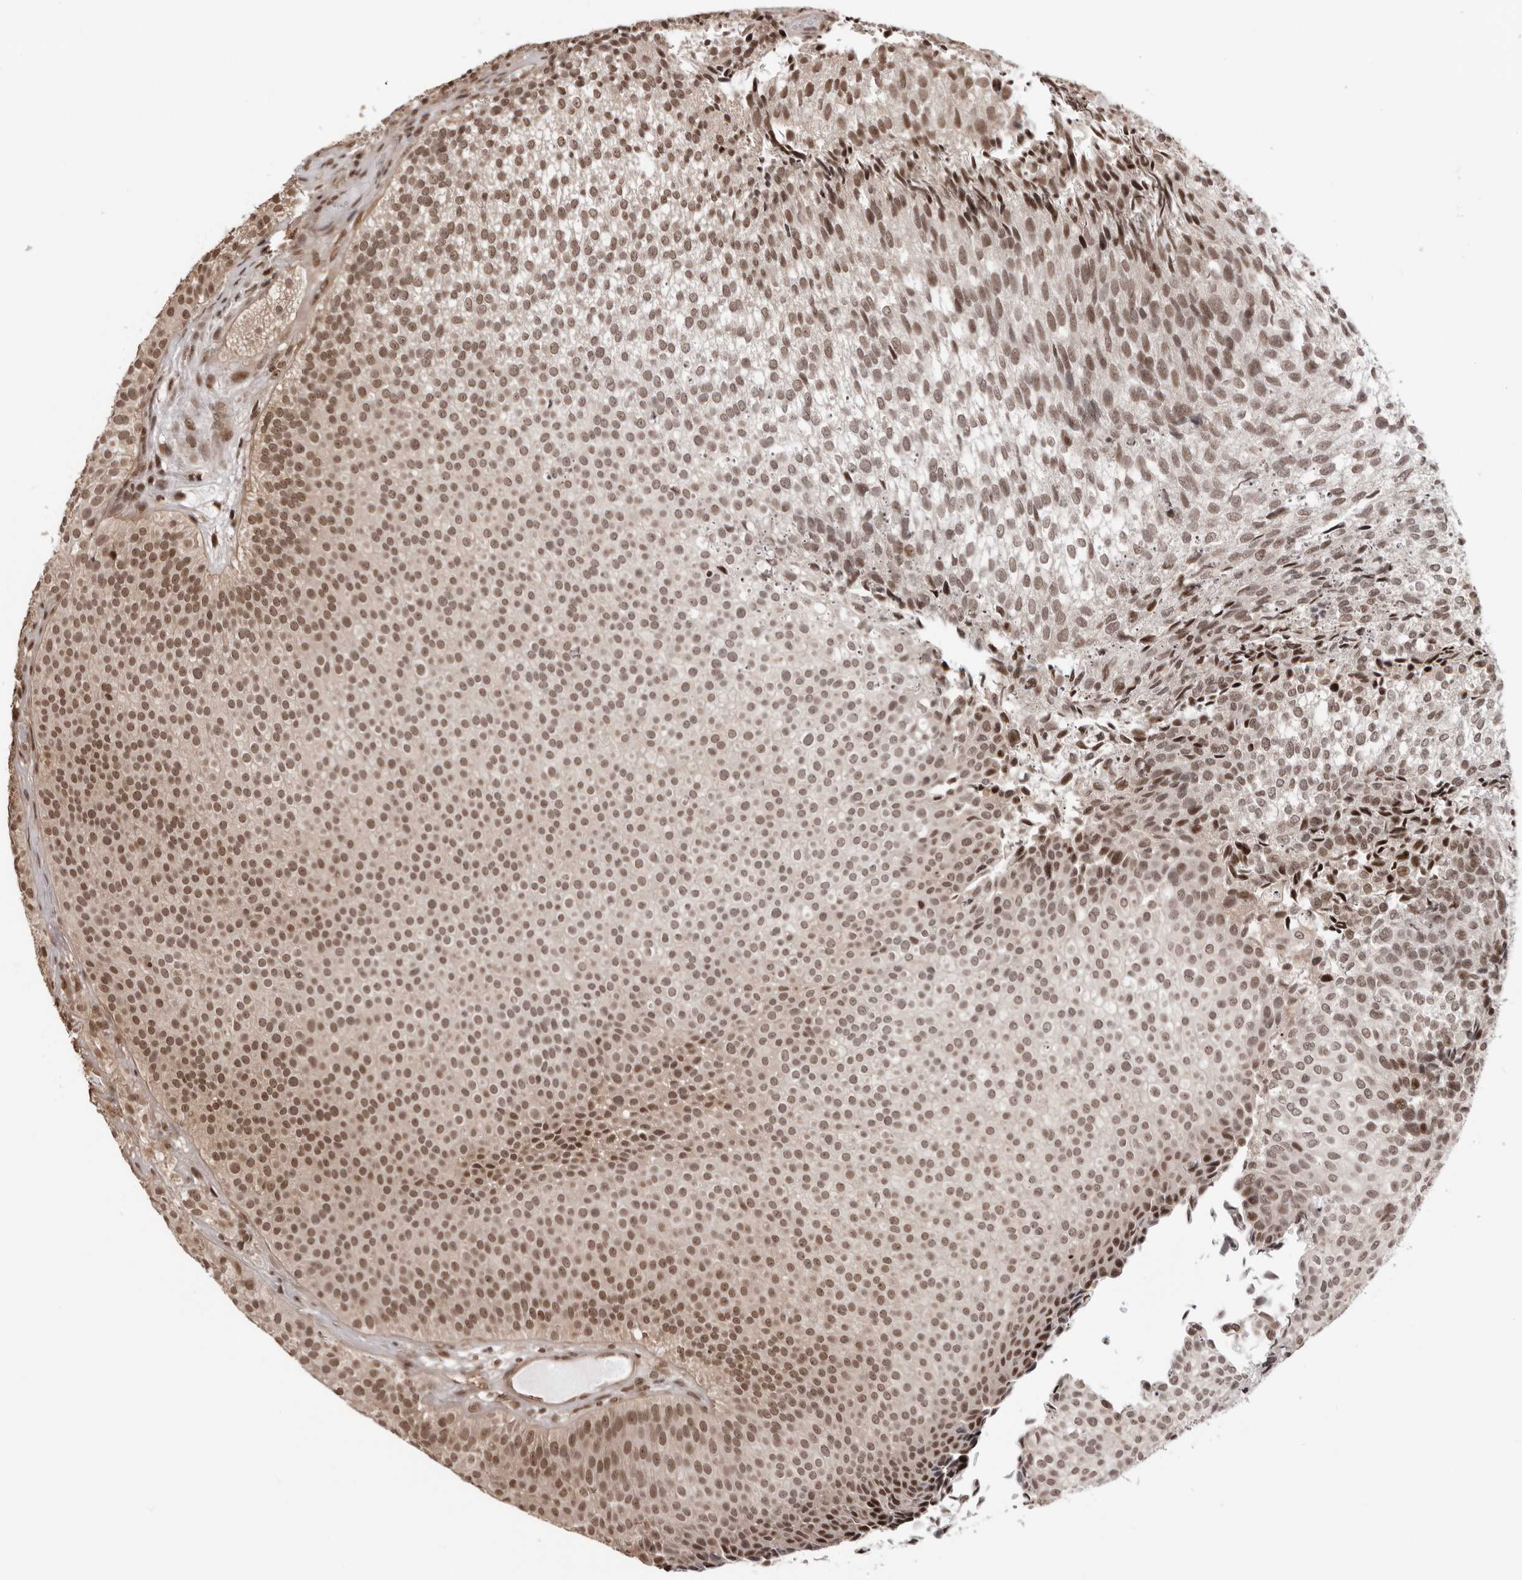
{"staining": {"intensity": "moderate", "quantity": ">75%", "location": "nuclear"}, "tissue": "urothelial cancer", "cell_type": "Tumor cells", "image_type": "cancer", "snomed": [{"axis": "morphology", "description": "Urothelial carcinoma, Low grade"}, {"axis": "topography", "description": "Urinary bladder"}], "caption": "A brown stain labels moderate nuclear positivity of a protein in human low-grade urothelial carcinoma tumor cells. The protein of interest is shown in brown color, while the nuclei are stained blue.", "gene": "SDE2", "patient": {"sex": "male", "age": 86}}